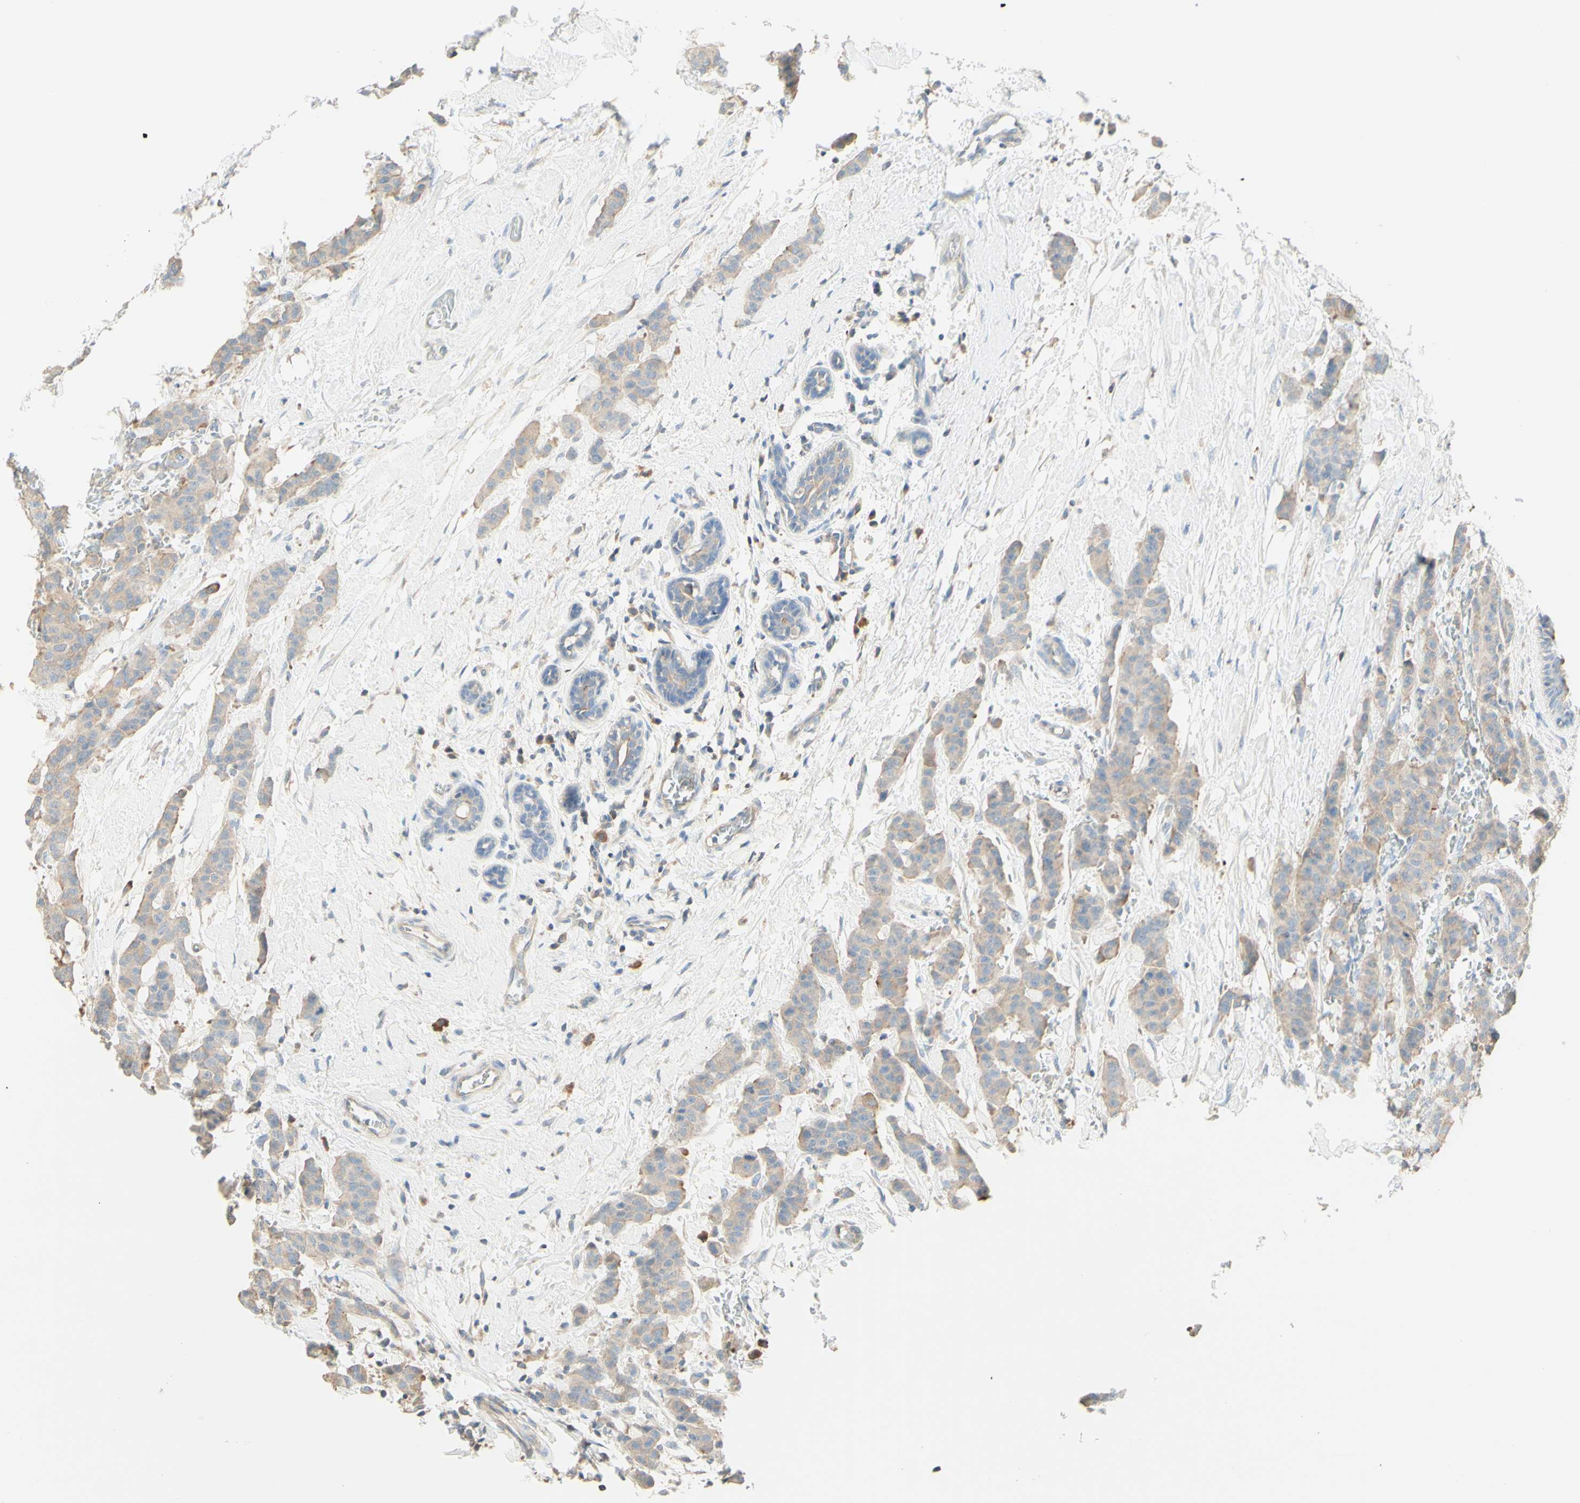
{"staining": {"intensity": "weak", "quantity": ">75%", "location": "cytoplasmic/membranous"}, "tissue": "breast cancer", "cell_type": "Tumor cells", "image_type": "cancer", "snomed": [{"axis": "morphology", "description": "Normal tissue, NOS"}, {"axis": "morphology", "description": "Duct carcinoma"}, {"axis": "topography", "description": "Breast"}], "caption": "A brown stain shows weak cytoplasmic/membranous expression of a protein in human breast cancer (invasive ductal carcinoma) tumor cells.", "gene": "MTM1", "patient": {"sex": "female", "age": 40}}